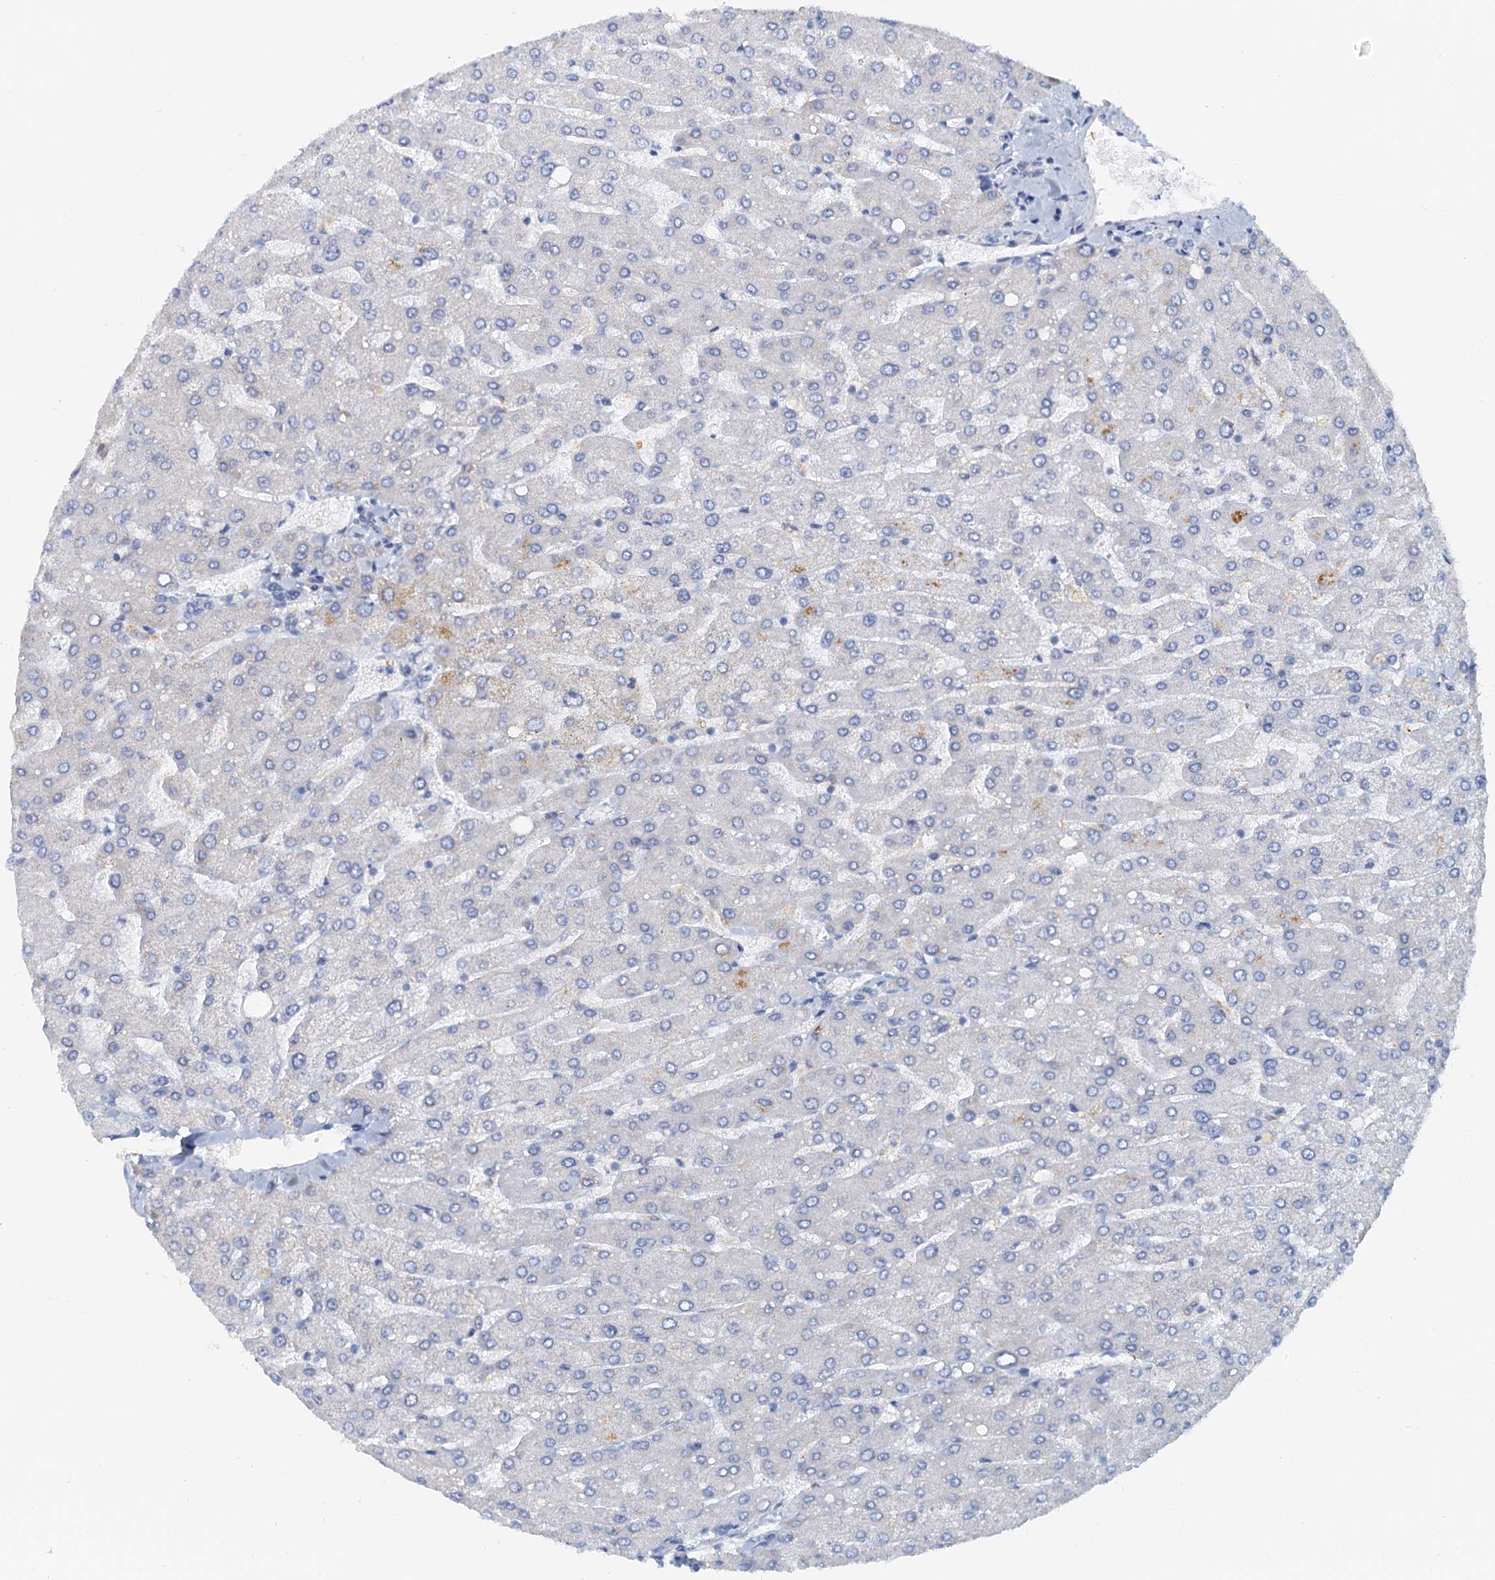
{"staining": {"intensity": "negative", "quantity": "none", "location": "none"}, "tissue": "liver", "cell_type": "Cholangiocytes", "image_type": "normal", "snomed": [{"axis": "morphology", "description": "Normal tissue, NOS"}, {"axis": "topography", "description": "Liver"}], "caption": "Immunohistochemistry photomicrograph of unremarkable liver: human liver stained with DAB (3,3'-diaminobenzidine) shows no significant protein expression in cholangiocytes. (Immunohistochemistry (ihc), brightfield microscopy, high magnification).", "gene": "DTD1", "patient": {"sex": "male", "age": 55}}